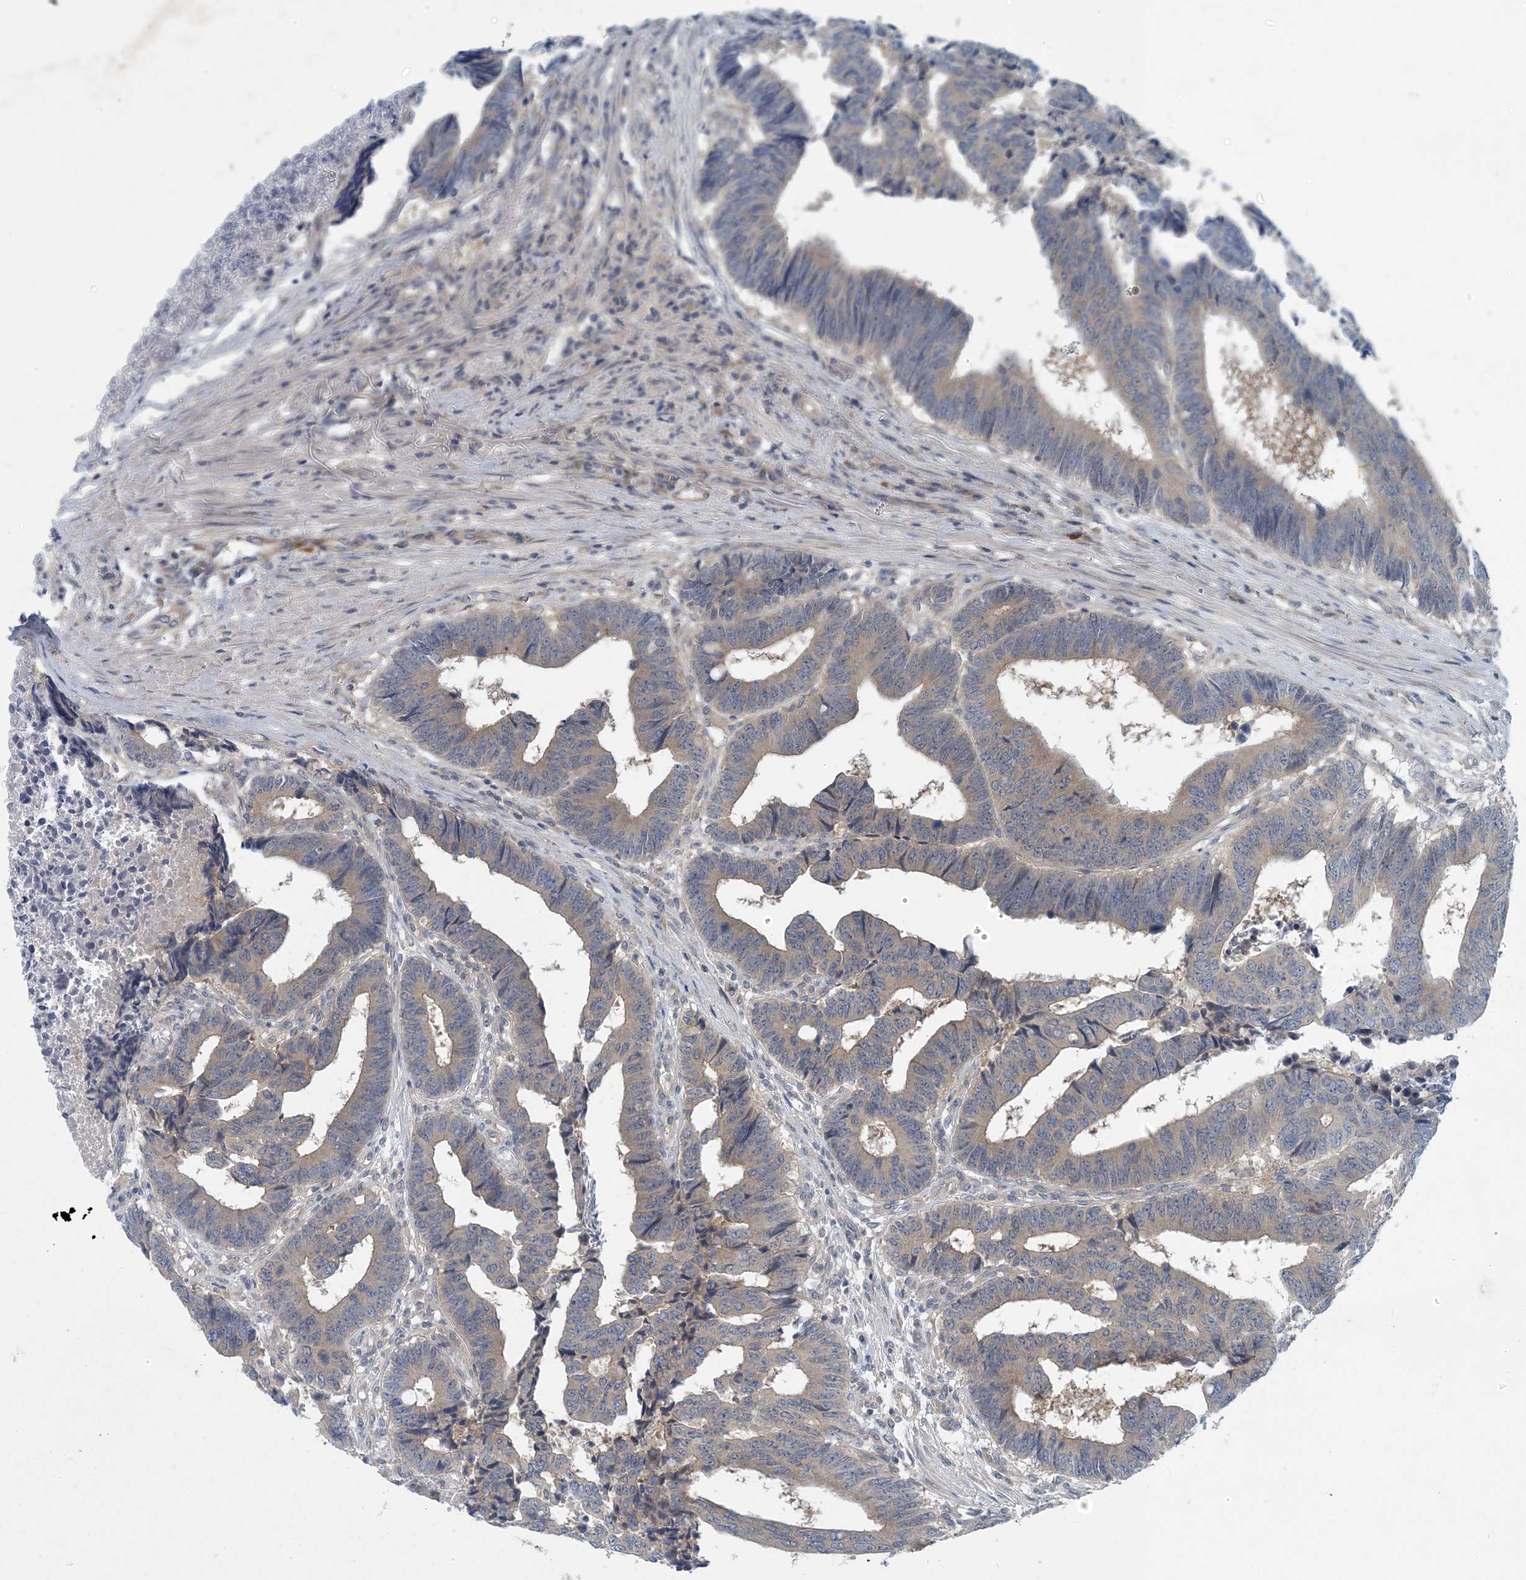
{"staining": {"intensity": "weak", "quantity": "25%-75%", "location": "cytoplasmic/membranous"}, "tissue": "colorectal cancer", "cell_type": "Tumor cells", "image_type": "cancer", "snomed": [{"axis": "morphology", "description": "Adenocarcinoma, NOS"}, {"axis": "topography", "description": "Rectum"}], "caption": "Tumor cells exhibit low levels of weak cytoplasmic/membranous staining in approximately 25%-75% of cells in colorectal cancer. The protein is stained brown, and the nuclei are stained in blue (DAB (3,3'-diaminobenzidine) IHC with brightfield microscopy, high magnification).", "gene": "HIKESHI", "patient": {"sex": "male", "age": 84}}